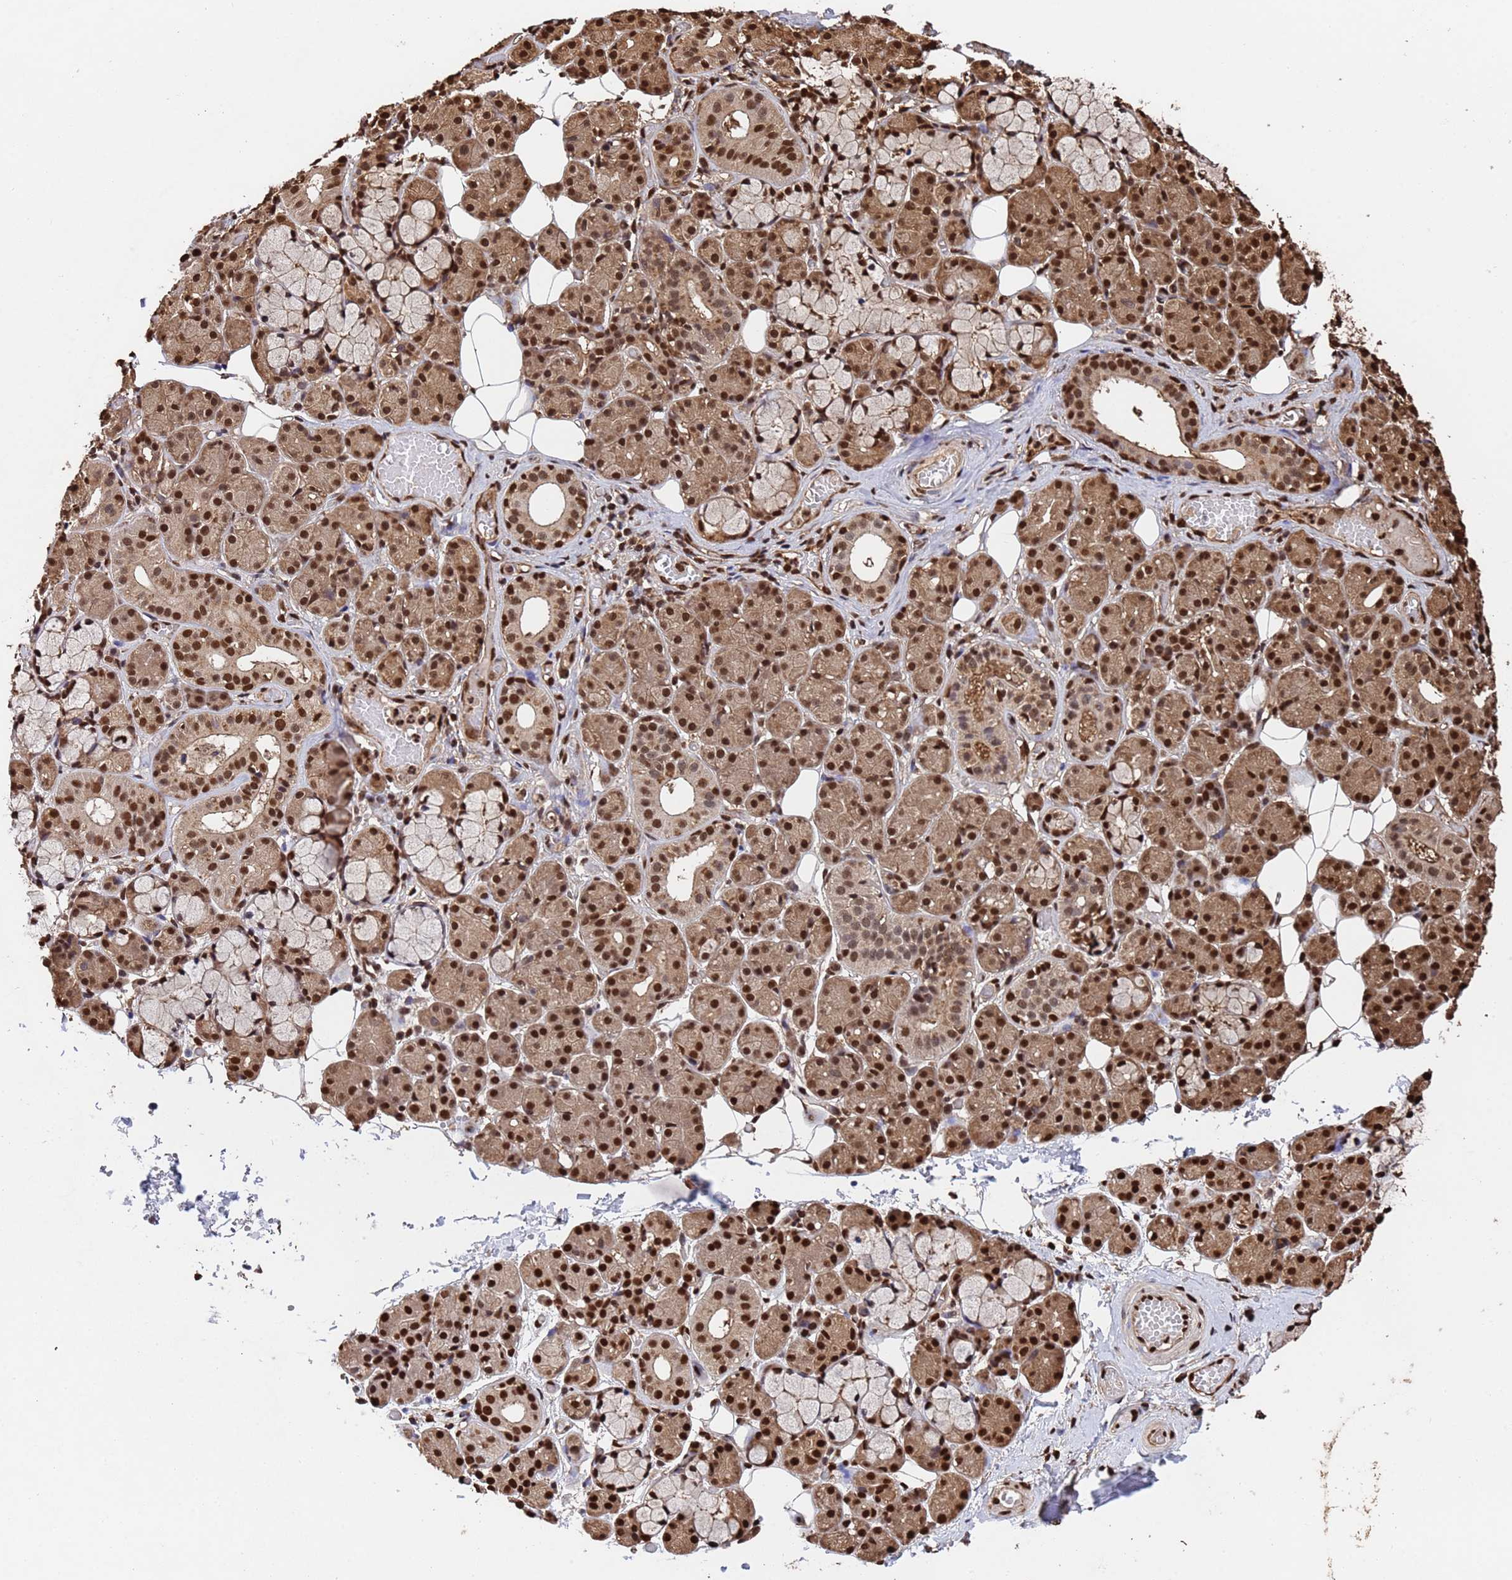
{"staining": {"intensity": "strong", "quantity": ">75%", "location": "nuclear"}, "tissue": "salivary gland", "cell_type": "Glandular cells", "image_type": "normal", "snomed": [{"axis": "morphology", "description": "Normal tissue, NOS"}, {"axis": "topography", "description": "Salivary gland"}], "caption": "Immunohistochemical staining of benign human salivary gland shows >75% levels of strong nuclear protein expression in about >75% of glandular cells. Immunohistochemistry stains the protein in brown and the nuclei are stained blue.", "gene": "SUMO2", "patient": {"sex": "male", "age": 63}}